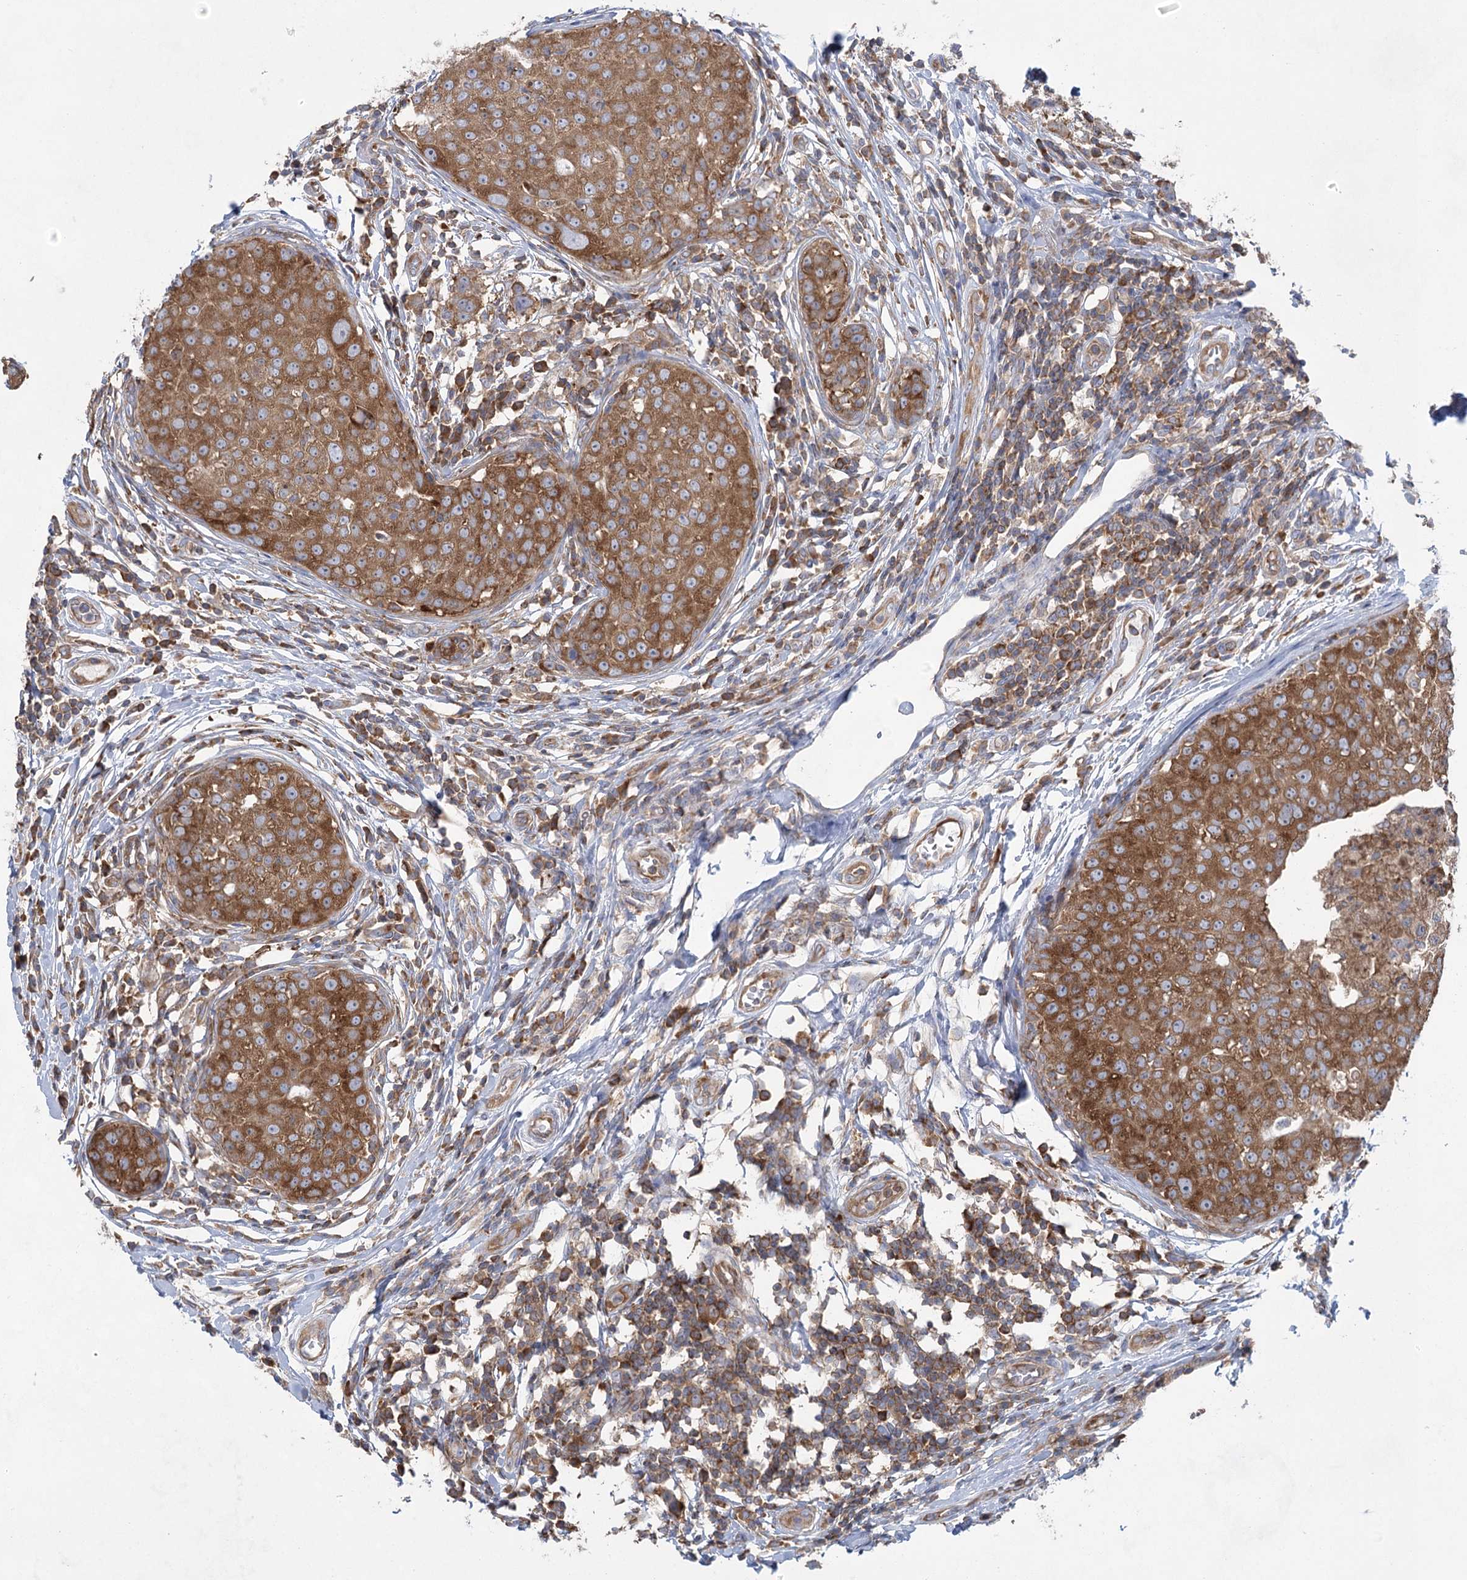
{"staining": {"intensity": "strong", "quantity": ">75%", "location": "cytoplasmic/membranous"}, "tissue": "breast cancer", "cell_type": "Tumor cells", "image_type": "cancer", "snomed": [{"axis": "morphology", "description": "Duct carcinoma"}, {"axis": "topography", "description": "Breast"}], "caption": "About >75% of tumor cells in human invasive ductal carcinoma (breast) exhibit strong cytoplasmic/membranous protein positivity as visualized by brown immunohistochemical staining.", "gene": "EIF3A", "patient": {"sex": "female", "age": 27}}